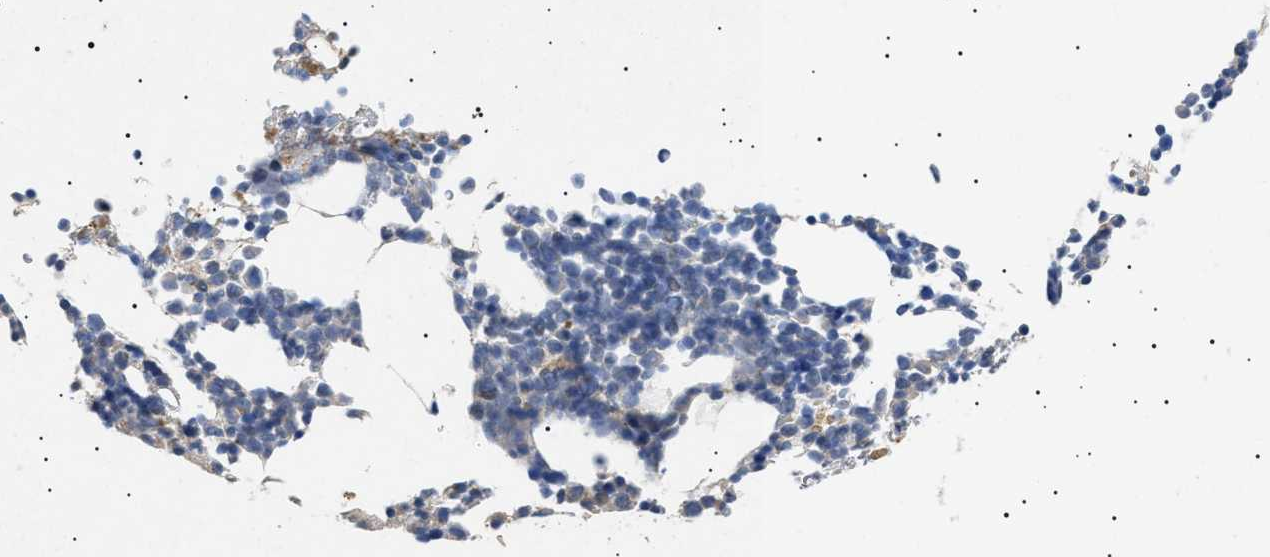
{"staining": {"intensity": "negative", "quantity": "none", "location": "none"}, "tissue": "bone marrow", "cell_type": "Hematopoietic cells", "image_type": "normal", "snomed": [{"axis": "morphology", "description": "Normal tissue, NOS"}, {"axis": "morphology", "description": "Inflammation, NOS"}, {"axis": "topography", "description": "Bone marrow"}], "caption": "IHC histopathology image of benign bone marrow: bone marrow stained with DAB (3,3'-diaminobenzidine) displays no significant protein expression in hematopoietic cells. The staining is performed using DAB brown chromogen with nuclei counter-stained in using hematoxylin.", "gene": "SIRT5", "patient": {"sex": "female", "age": 67}}